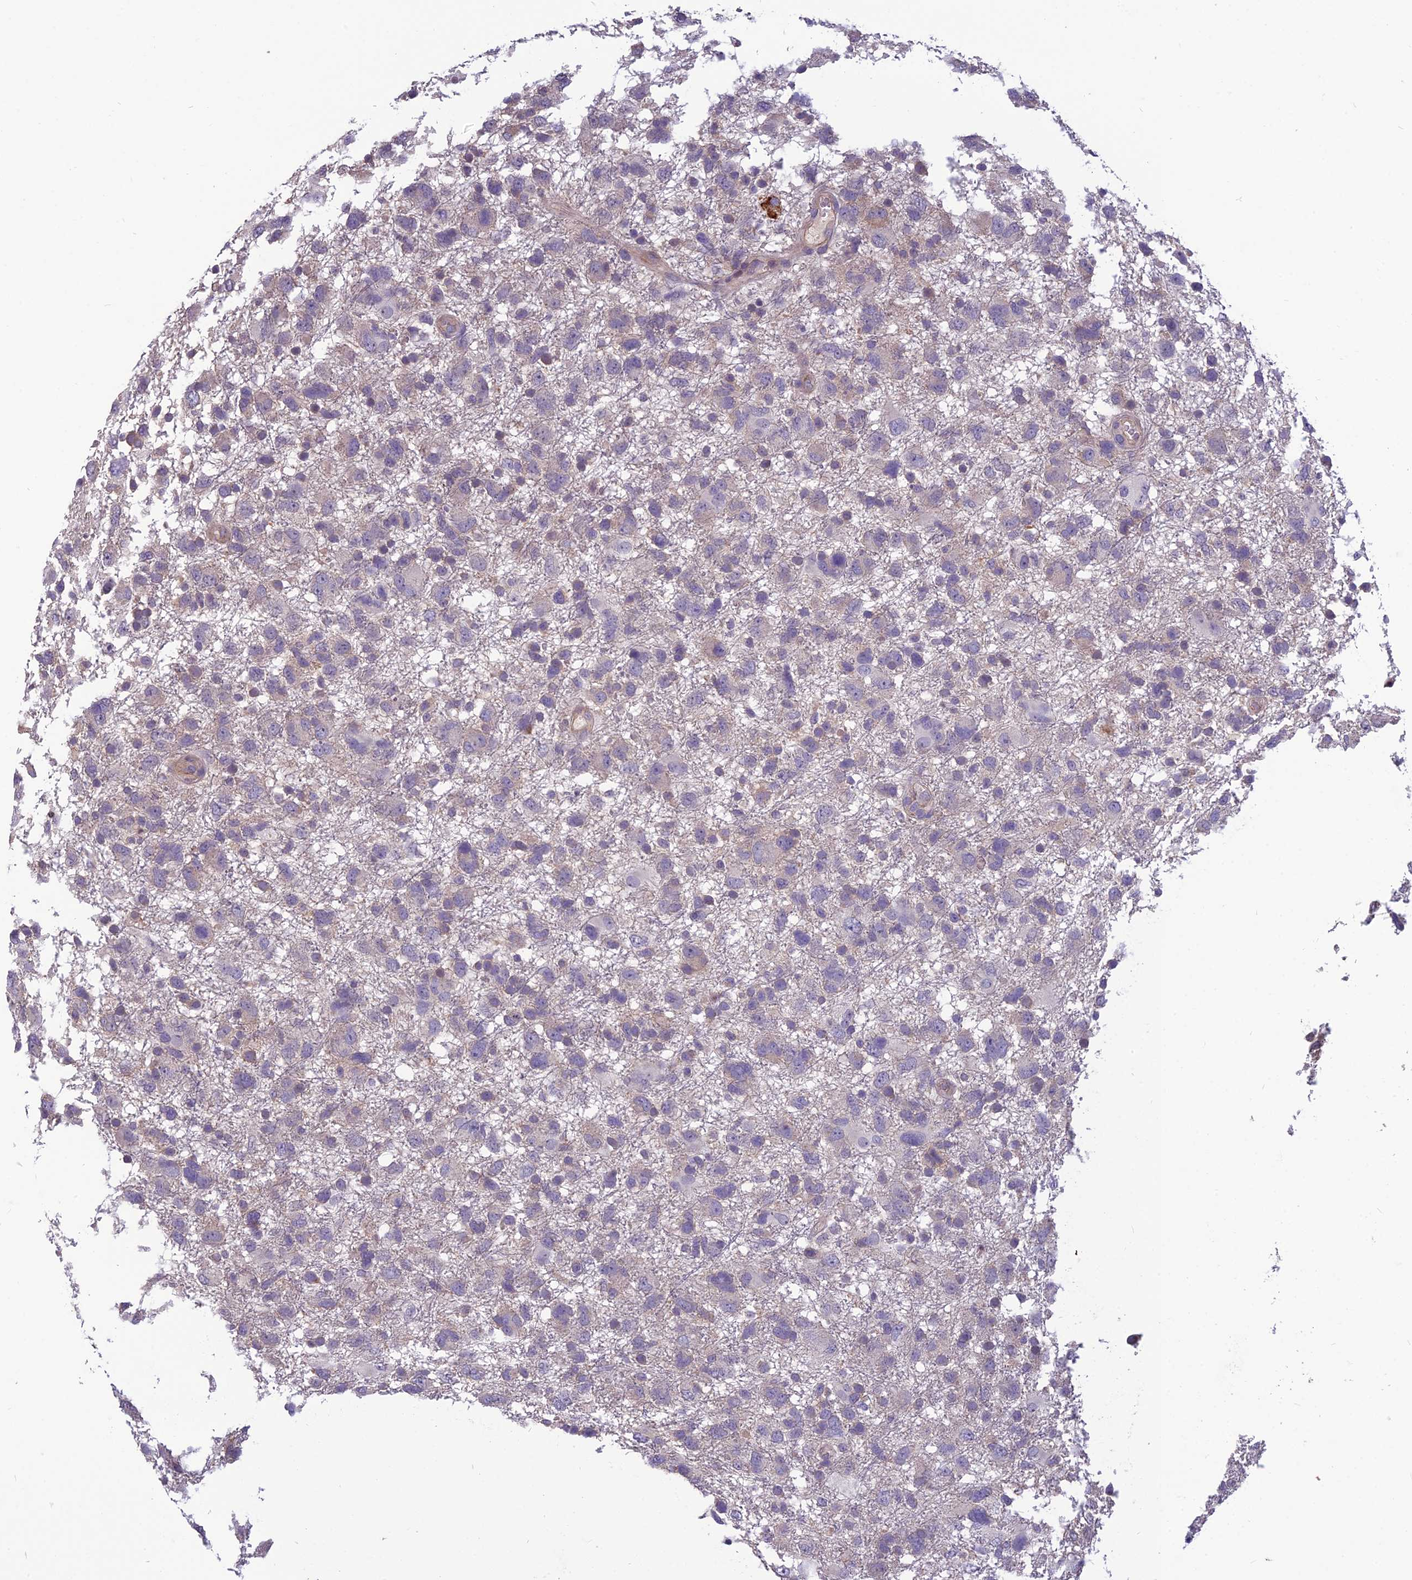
{"staining": {"intensity": "negative", "quantity": "none", "location": "none"}, "tissue": "glioma", "cell_type": "Tumor cells", "image_type": "cancer", "snomed": [{"axis": "morphology", "description": "Glioma, malignant, High grade"}, {"axis": "topography", "description": "Brain"}], "caption": "Tumor cells are negative for brown protein staining in glioma.", "gene": "TSPAN15", "patient": {"sex": "male", "age": 61}}